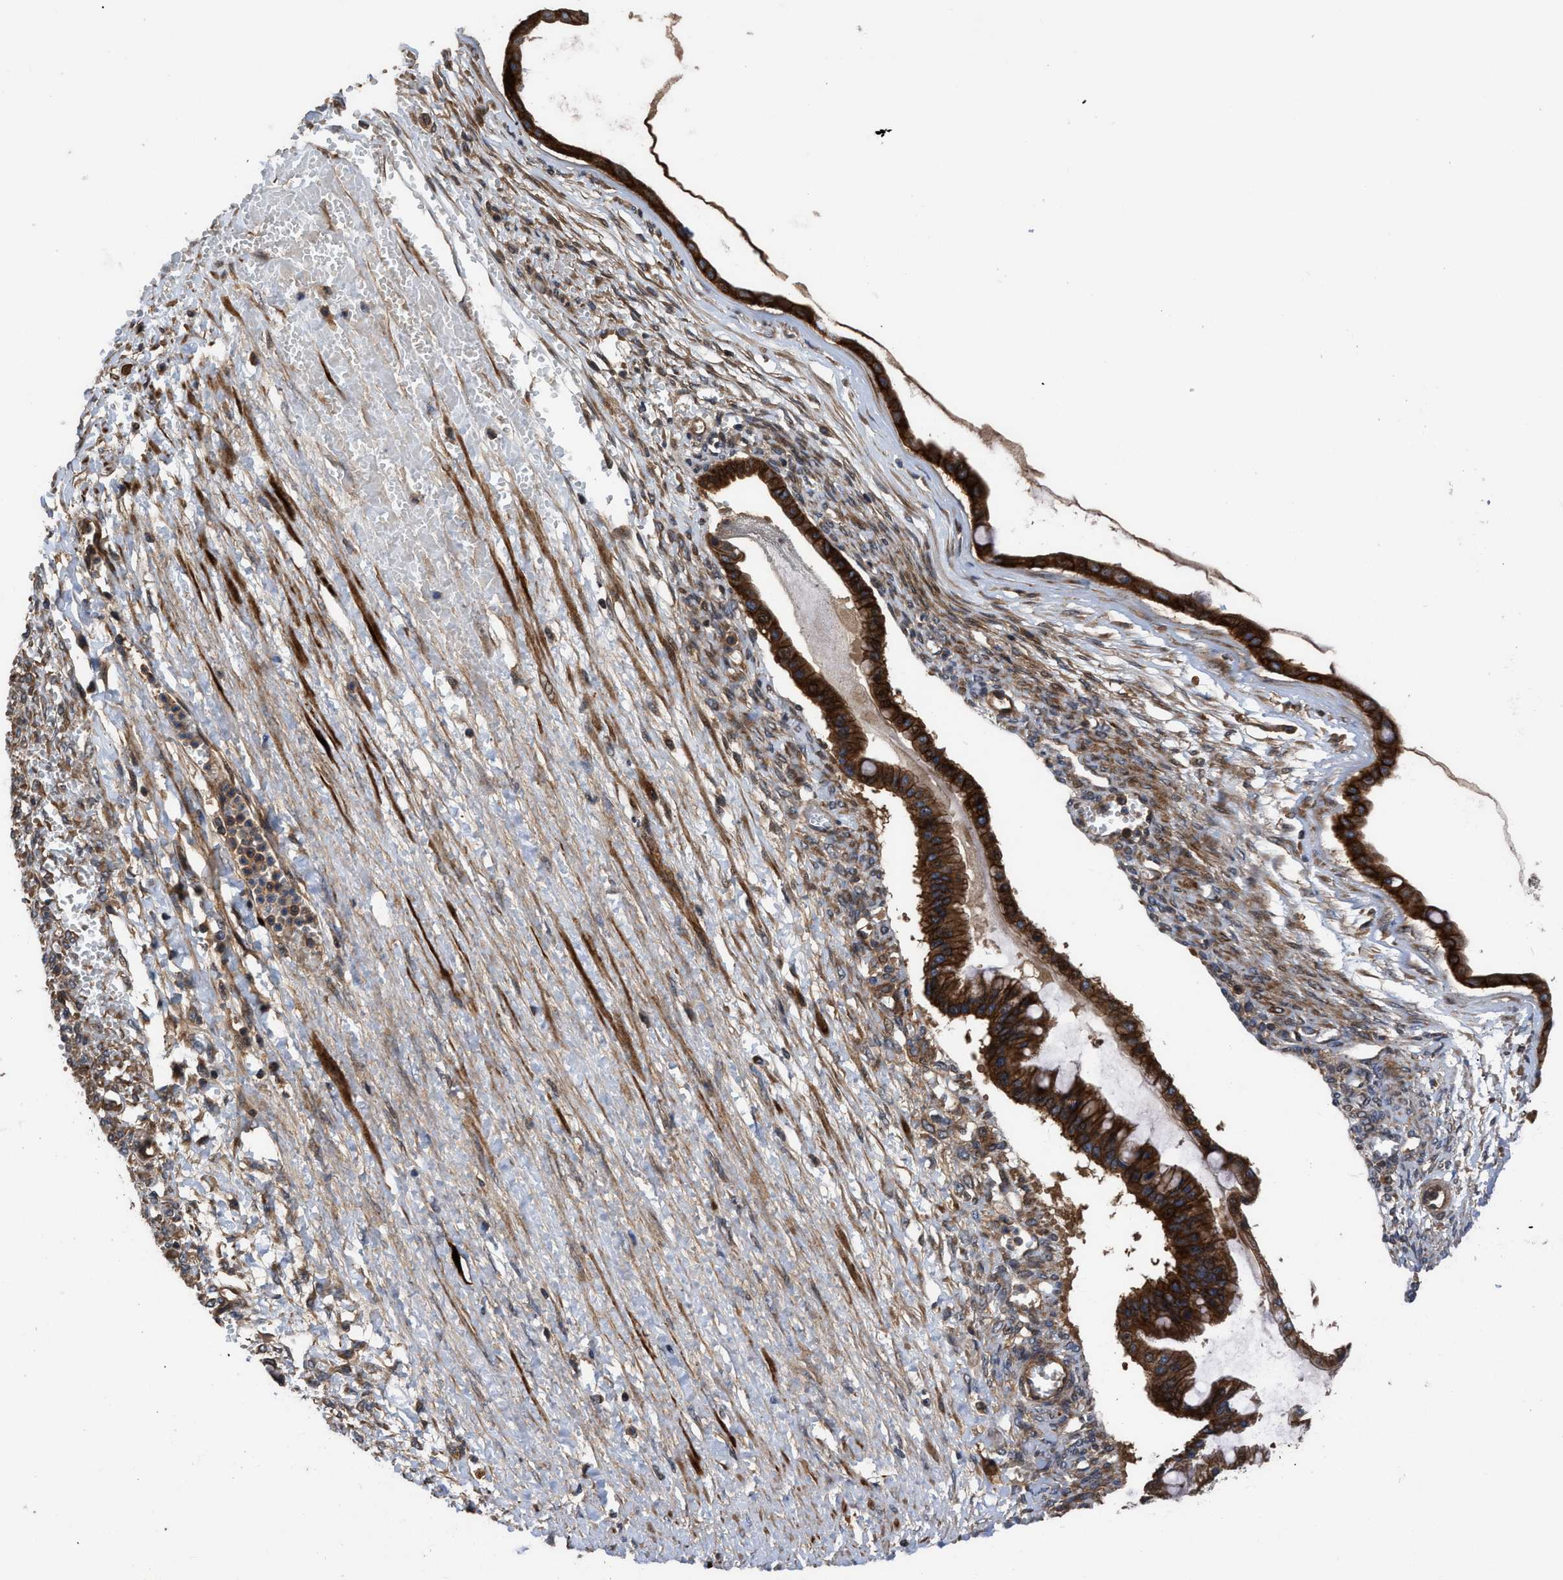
{"staining": {"intensity": "strong", "quantity": ">75%", "location": "cytoplasmic/membranous"}, "tissue": "ovarian cancer", "cell_type": "Tumor cells", "image_type": "cancer", "snomed": [{"axis": "morphology", "description": "Cystadenocarcinoma, mucinous, NOS"}, {"axis": "topography", "description": "Ovary"}], "caption": "Brown immunohistochemical staining in human ovarian cancer displays strong cytoplasmic/membranous positivity in approximately >75% of tumor cells.", "gene": "CNNM3", "patient": {"sex": "female", "age": 73}}